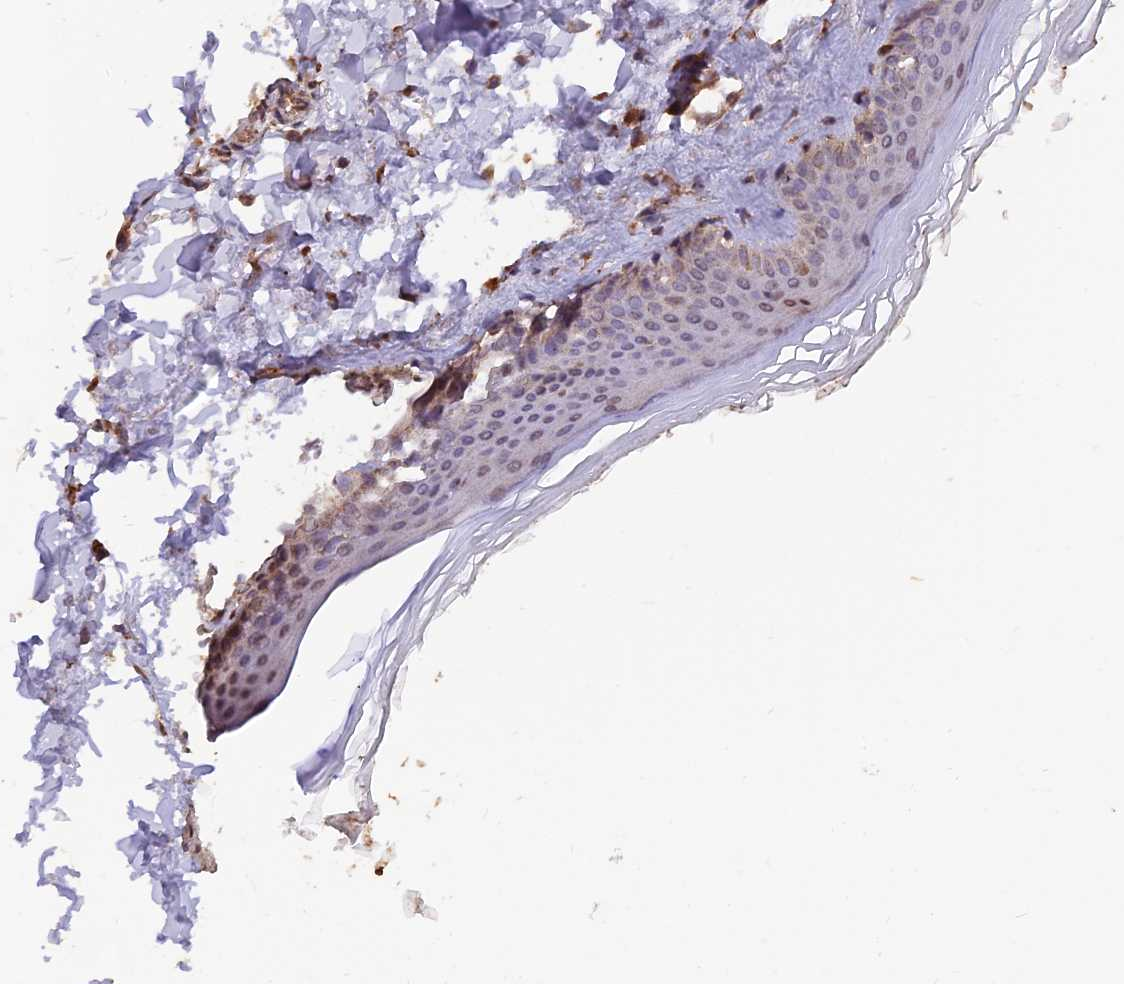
{"staining": {"intensity": "moderate", "quantity": ">75%", "location": "cytoplasmic/membranous"}, "tissue": "skin", "cell_type": "Fibroblasts", "image_type": "normal", "snomed": [{"axis": "morphology", "description": "Normal tissue, NOS"}, {"axis": "topography", "description": "Skin"}], "caption": "Immunohistochemistry of unremarkable skin shows medium levels of moderate cytoplasmic/membranous positivity in approximately >75% of fibroblasts.", "gene": "IFT22", "patient": {"sex": "female", "age": 27}}